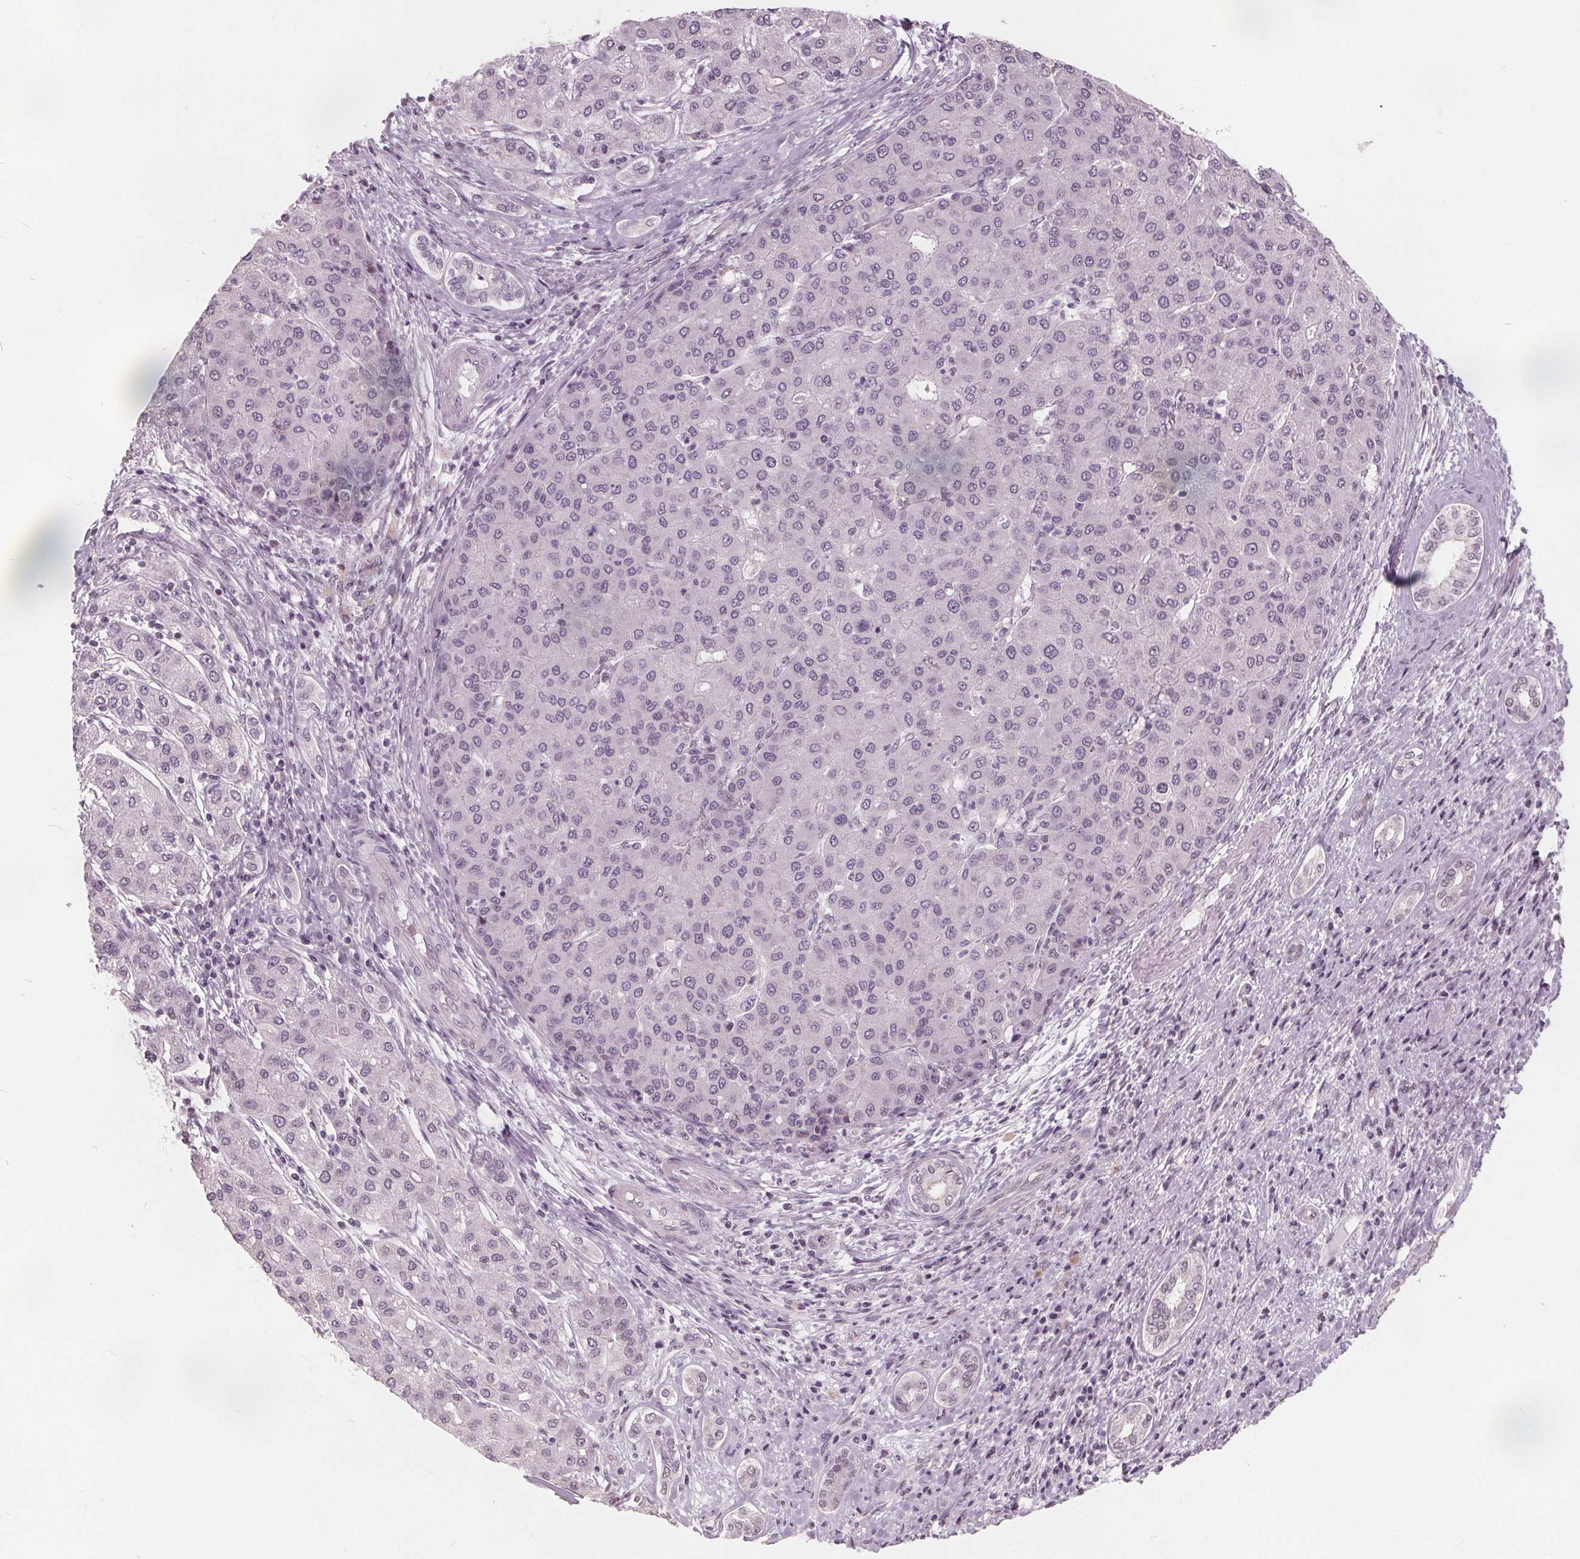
{"staining": {"intensity": "negative", "quantity": "none", "location": "none"}, "tissue": "liver cancer", "cell_type": "Tumor cells", "image_type": "cancer", "snomed": [{"axis": "morphology", "description": "Carcinoma, Hepatocellular, NOS"}, {"axis": "topography", "description": "Liver"}], "caption": "IHC histopathology image of liver hepatocellular carcinoma stained for a protein (brown), which shows no staining in tumor cells.", "gene": "NUP210L", "patient": {"sex": "male", "age": 65}}